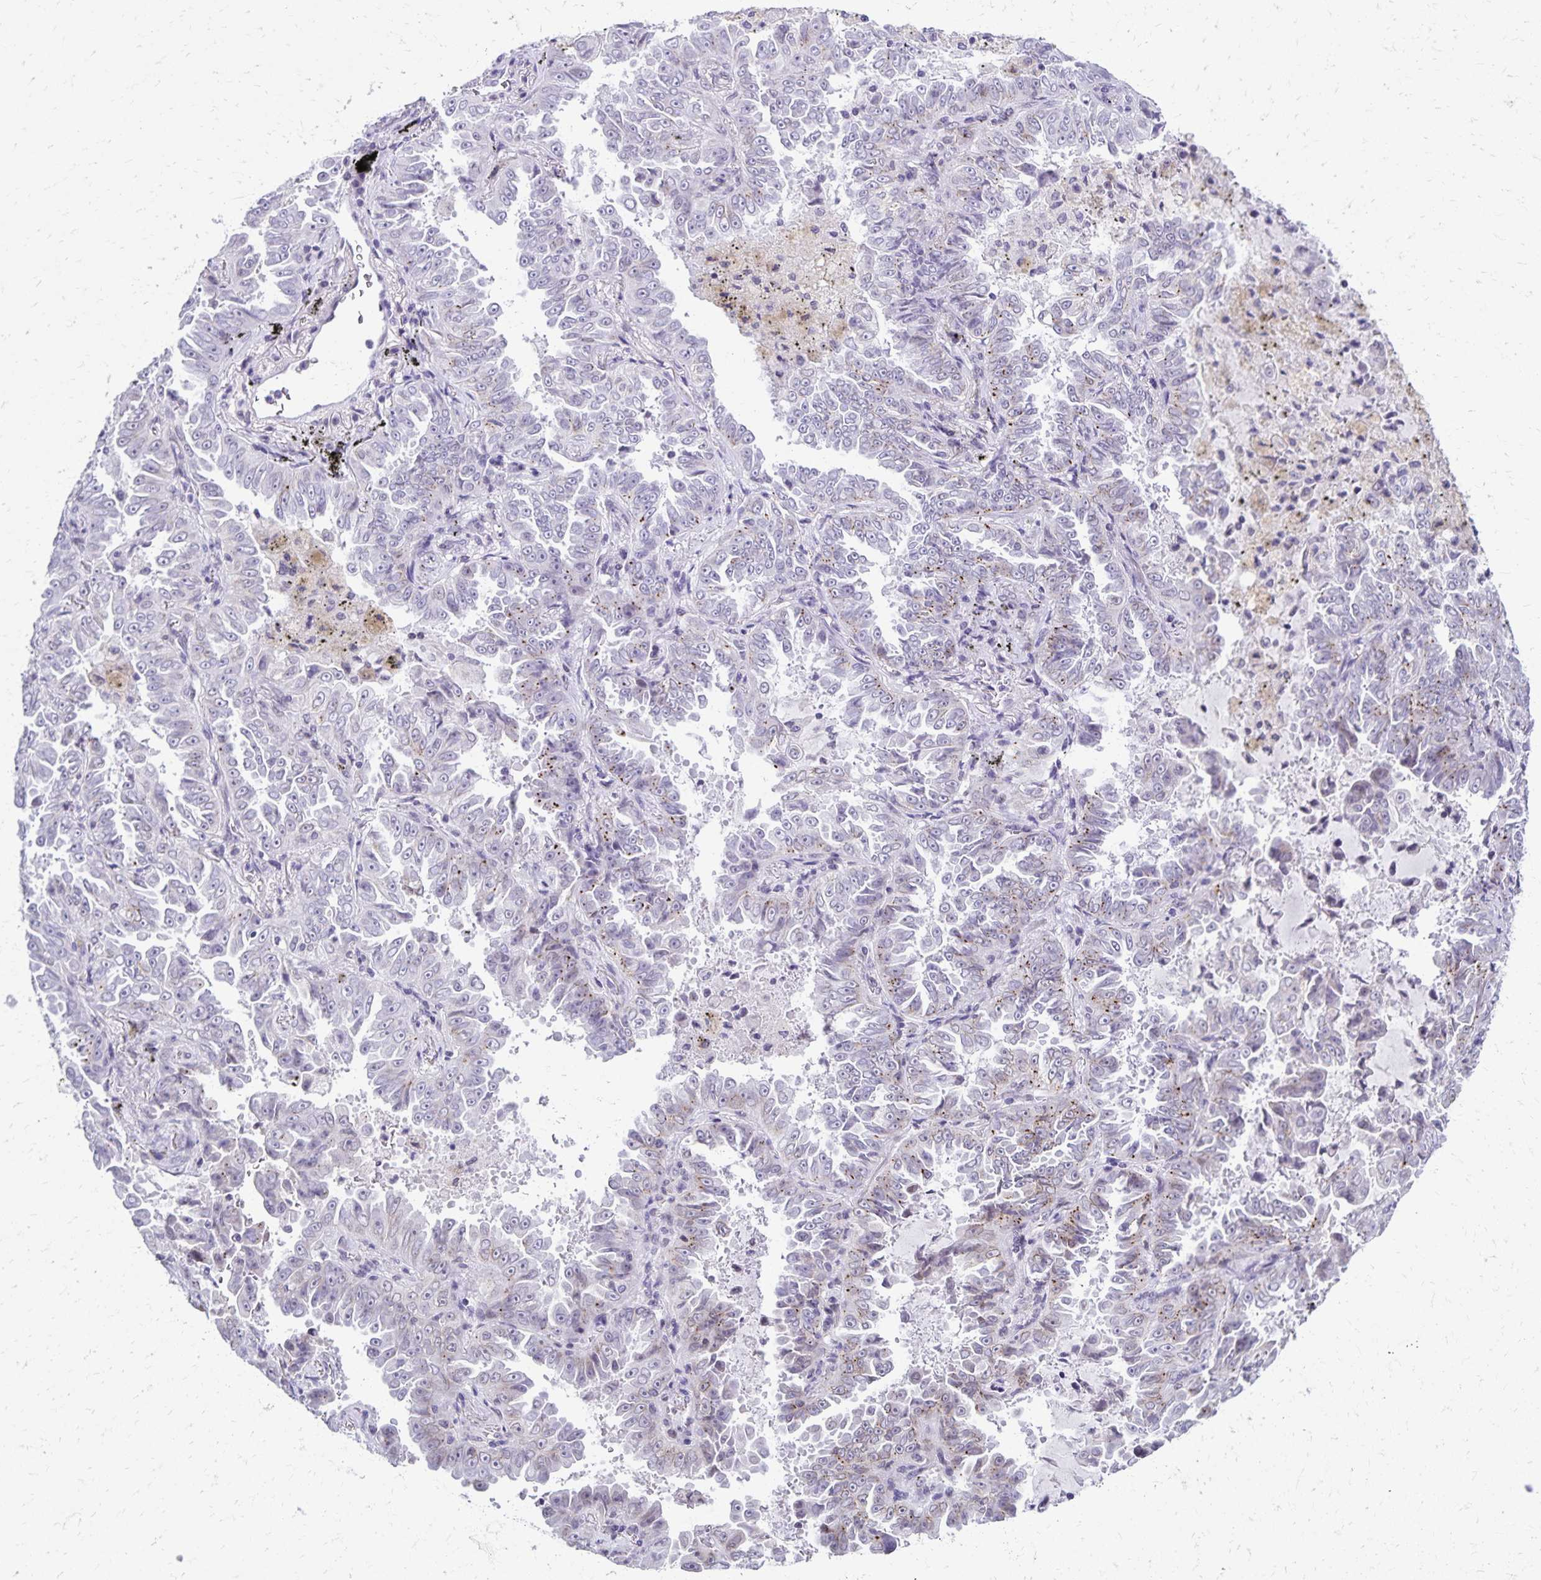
{"staining": {"intensity": "weak", "quantity": "<25%", "location": "cytoplasmic/membranous"}, "tissue": "lung cancer", "cell_type": "Tumor cells", "image_type": "cancer", "snomed": [{"axis": "morphology", "description": "Adenocarcinoma, NOS"}, {"axis": "topography", "description": "Lung"}], "caption": "This is a histopathology image of immunohistochemistry (IHC) staining of lung adenocarcinoma, which shows no expression in tumor cells.", "gene": "FAM166C", "patient": {"sex": "female", "age": 52}}